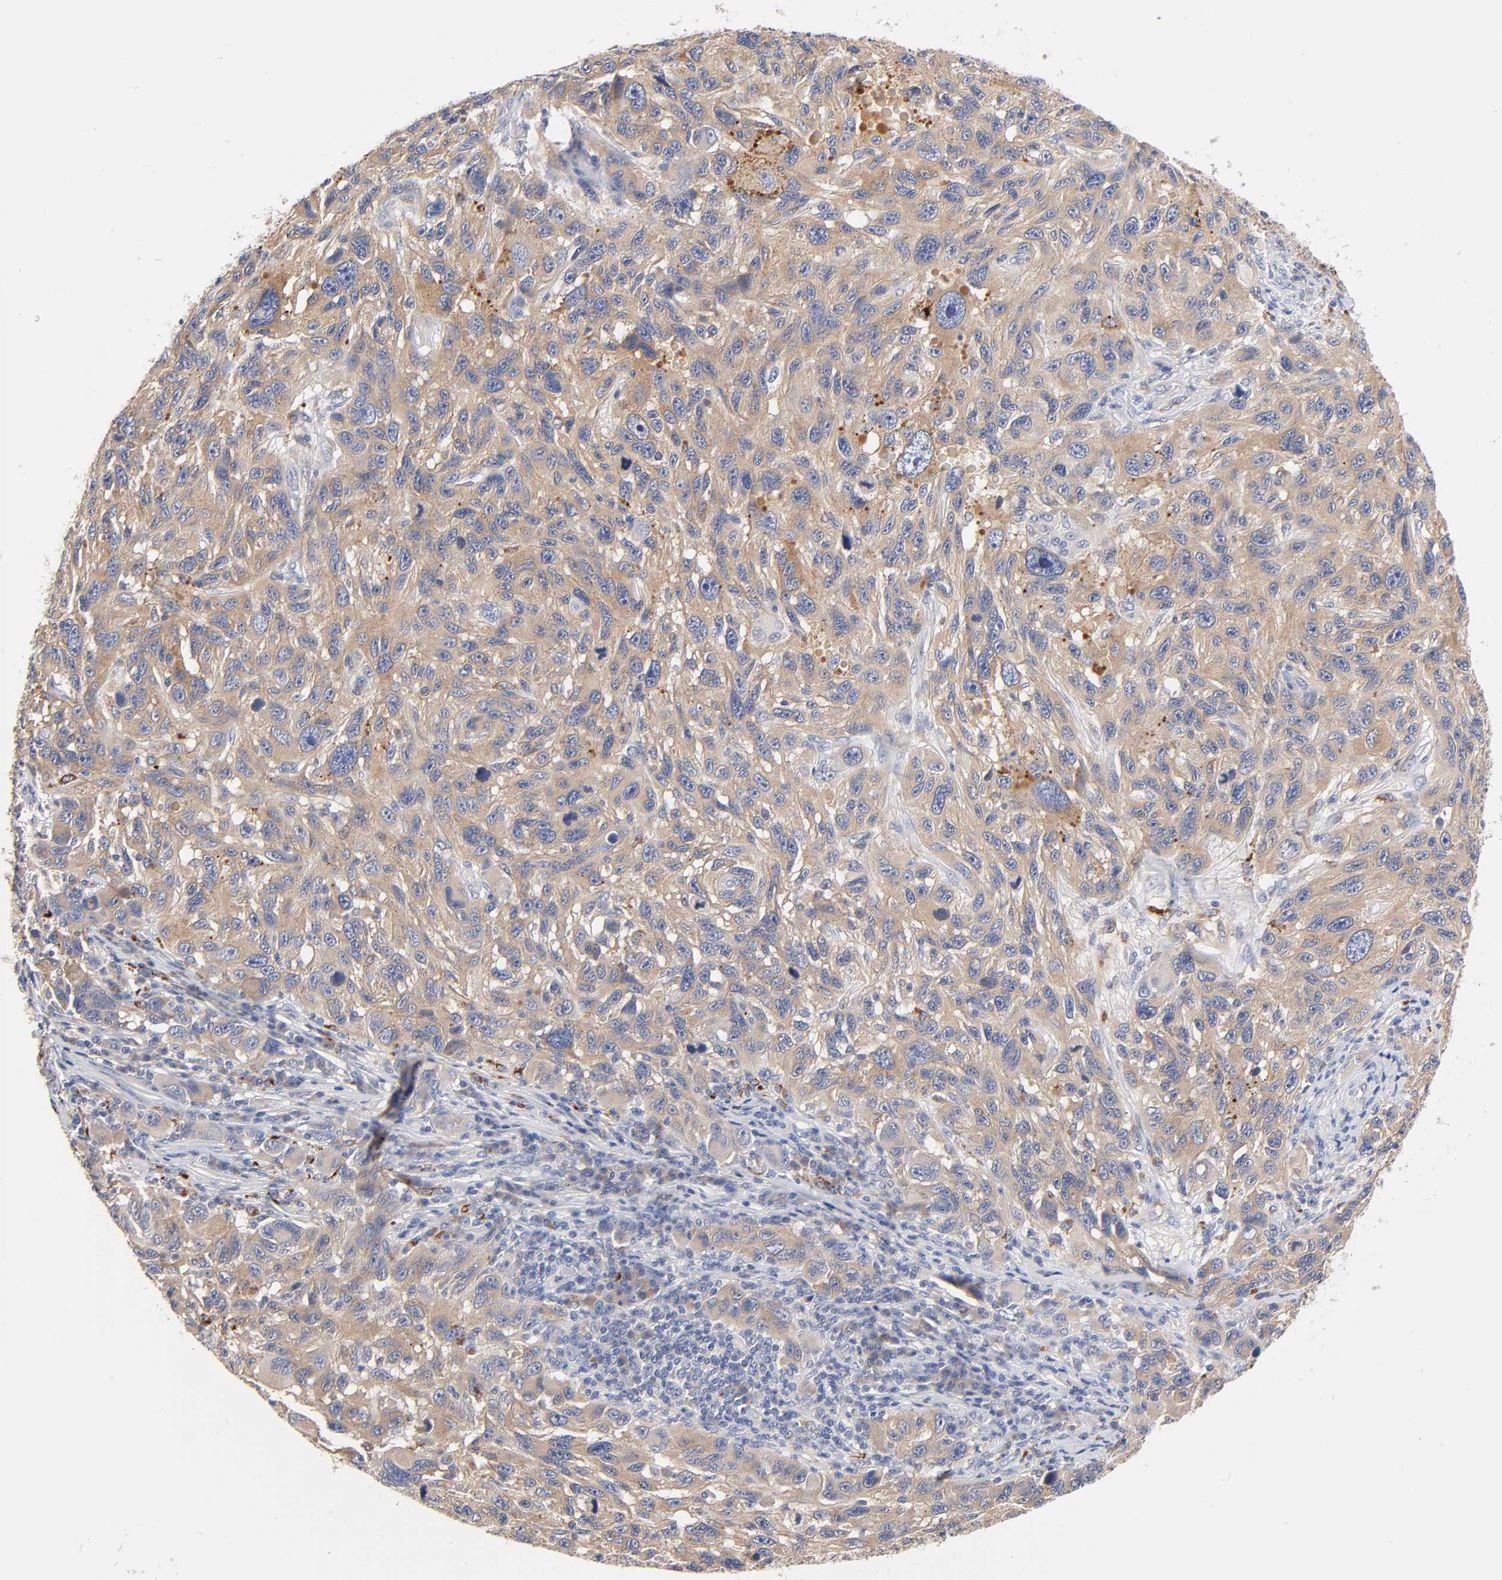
{"staining": {"intensity": "weak", "quantity": ">75%", "location": "cytoplasmic/membranous"}, "tissue": "melanoma", "cell_type": "Tumor cells", "image_type": "cancer", "snomed": [{"axis": "morphology", "description": "Malignant melanoma, NOS"}, {"axis": "topography", "description": "Skin"}], "caption": "This histopathology image exhibits immunohistochemistry staining of human melanoma, with low weak cytoplasmic/membranous staining in approximately >75% of tumor cells.", "gene": "C17orf75", "patient": {"sex": "male", "age": 53}}